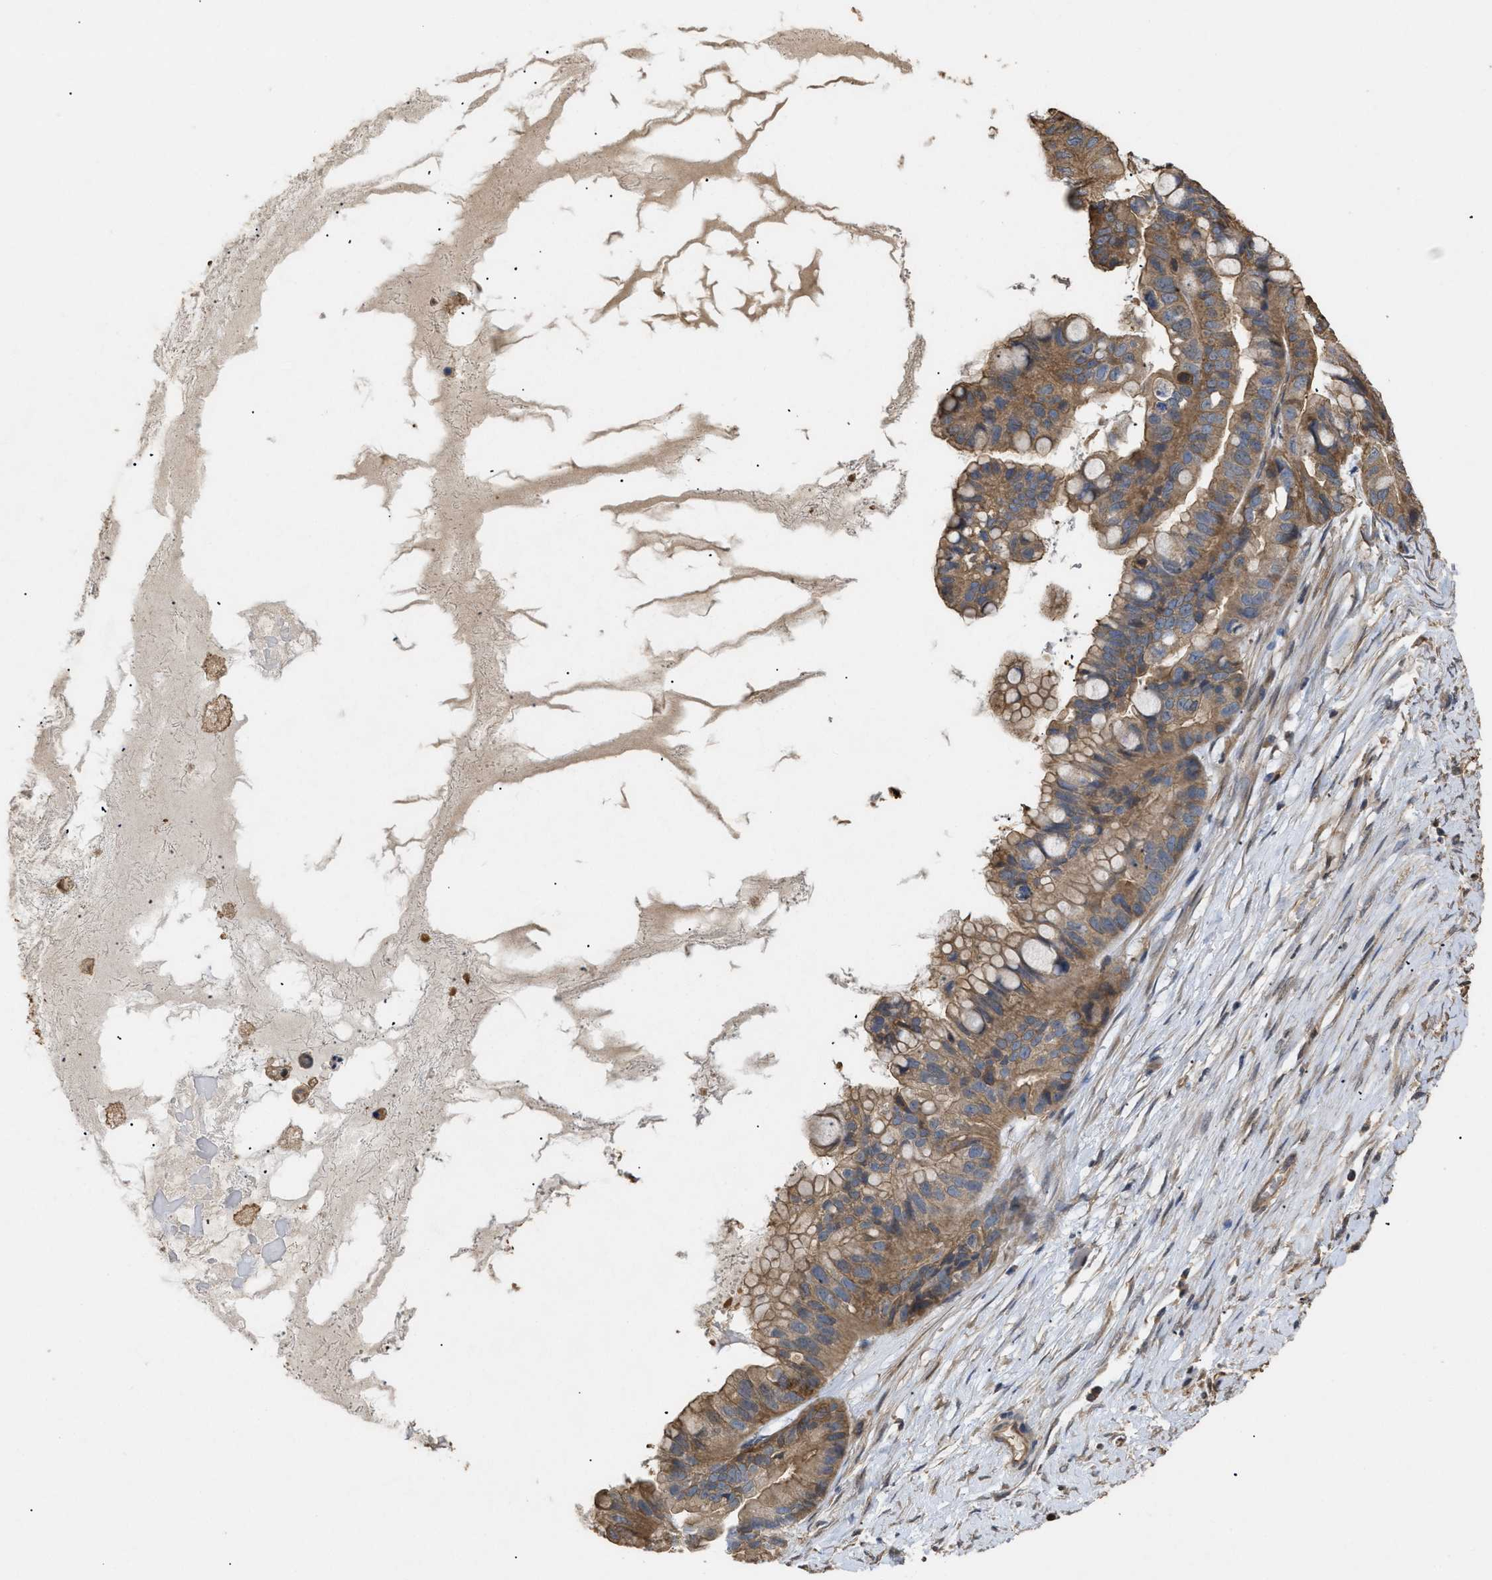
{"staining": {"intensity": "moderate", "quantity": ">75%", "location": "cytoplasmic/membranous"}, "tissue": "ovarian cancer", "cell_type": "Tumor cells", "image_type": "cancer", "snomed": [{"axis": "morphology", "description": "Cystadenocarcinoma, mucinous, NOS"}, {"axis": "topography", "description": "Ovary"}], "caption": "Immunohistochemistry micrograph of neoplastic tissue: mucinous cystadenocarcinoma (ovarian) stained using IHC demonstrates medium levels of moderate protein expression localized specifically in the cytoplasmic/membranous of tumor cells, appearing as a cytoplasmic/membranous brown color.", "gene": "CALM1", "patient": {"sex": "female", "age": 80}}